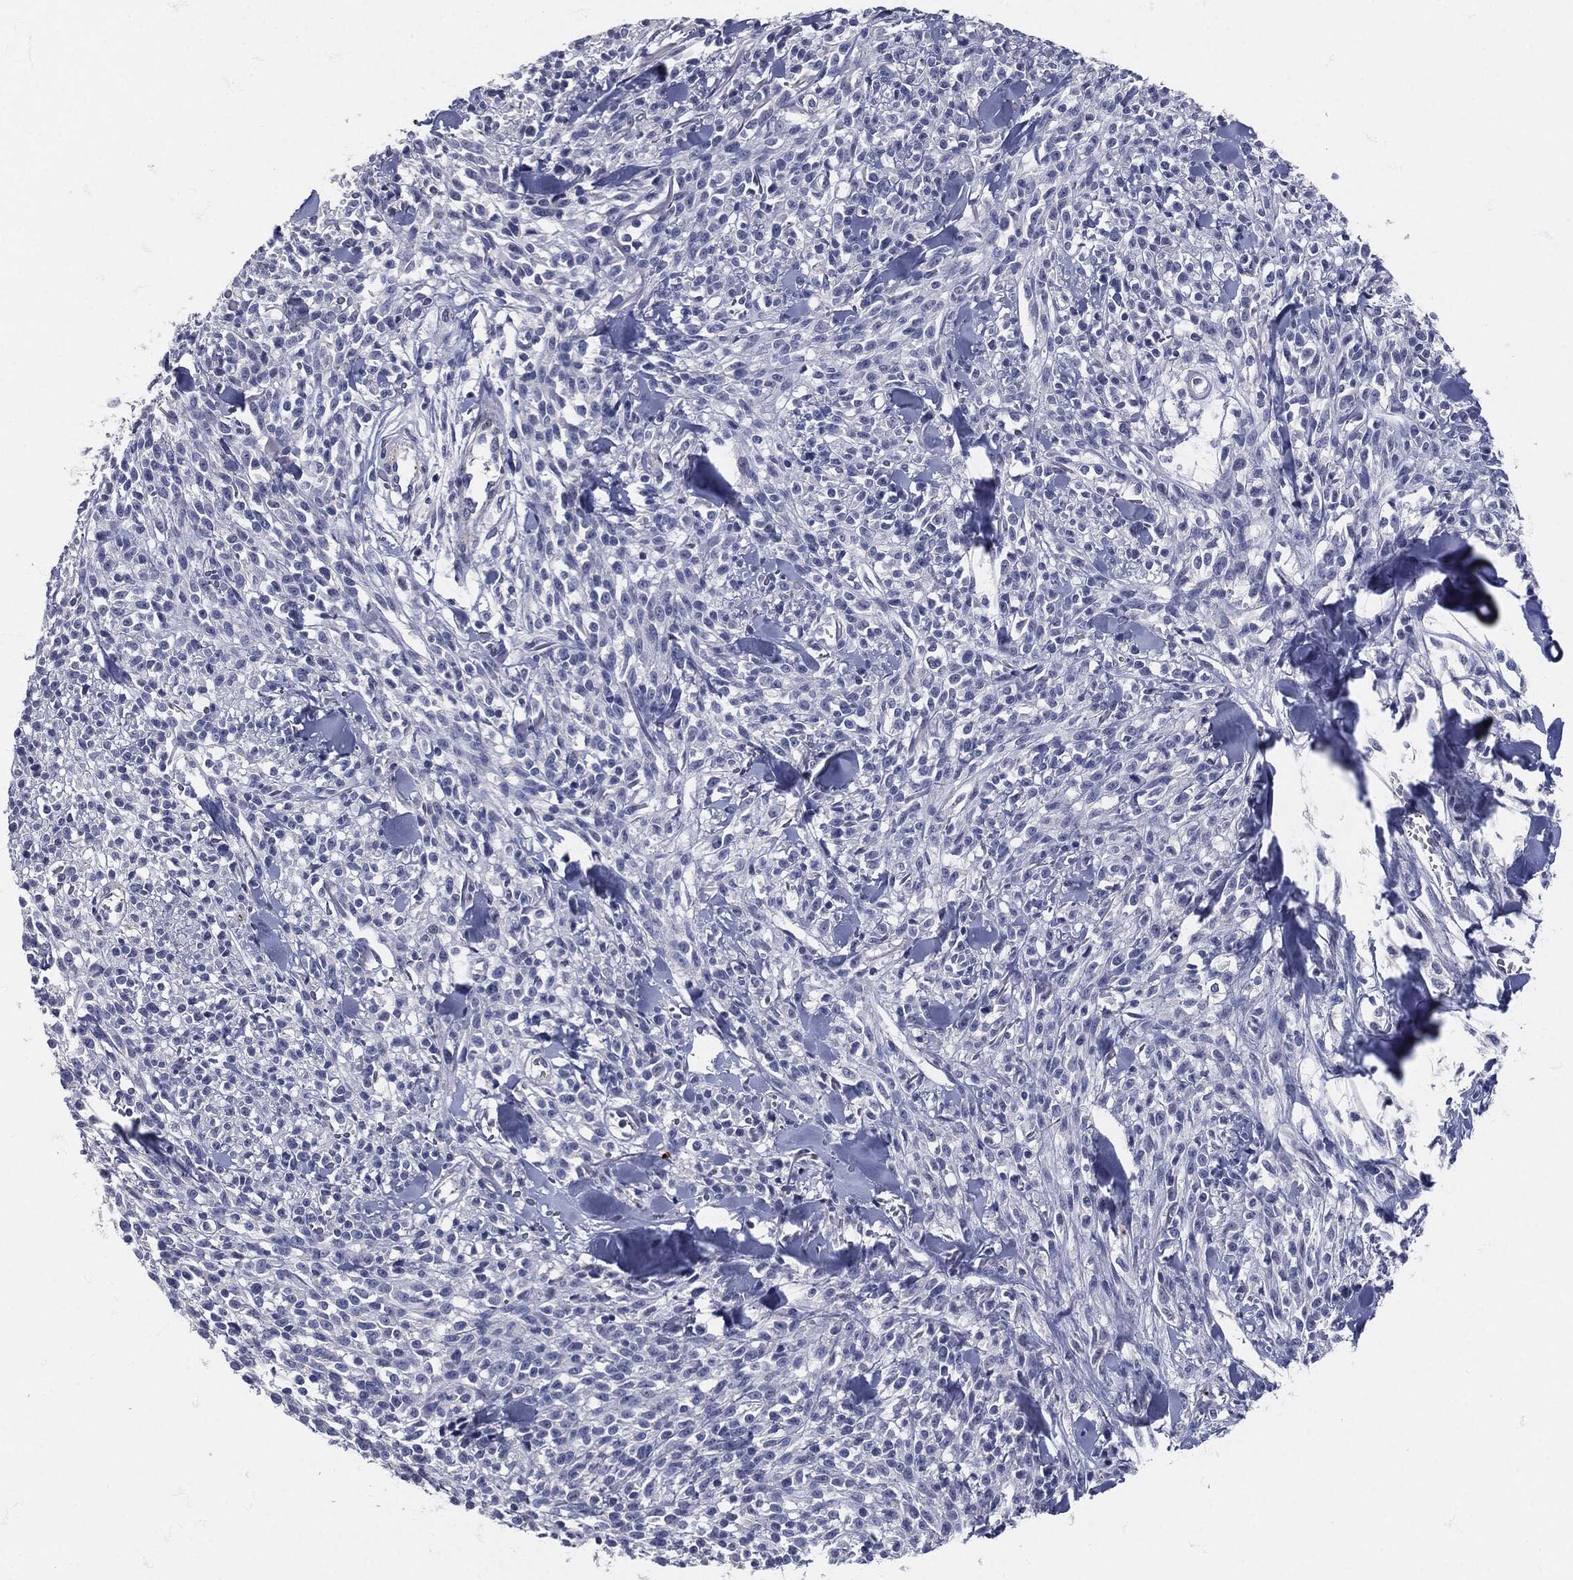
{"staining": {"intensity": "negative", "quantity": "none", "location": "none"}, "tissue": "melanoma", "cell_type": "Tumor cells", "image_type": "cancer", "snomed": [{"axis": "morphology", "description": "Malignant melanoma, NOS"}, {"axis": "topography", "description": "Skin"}, {"axis": "topography", "description": "Skin of trunk"}], "caption": "Melanoma stained for a protein using immunohistochemistry (IHC) displays no staining tumor cells.", "gene": "MPO", "patient": {"sex": "male", "age": 74}}